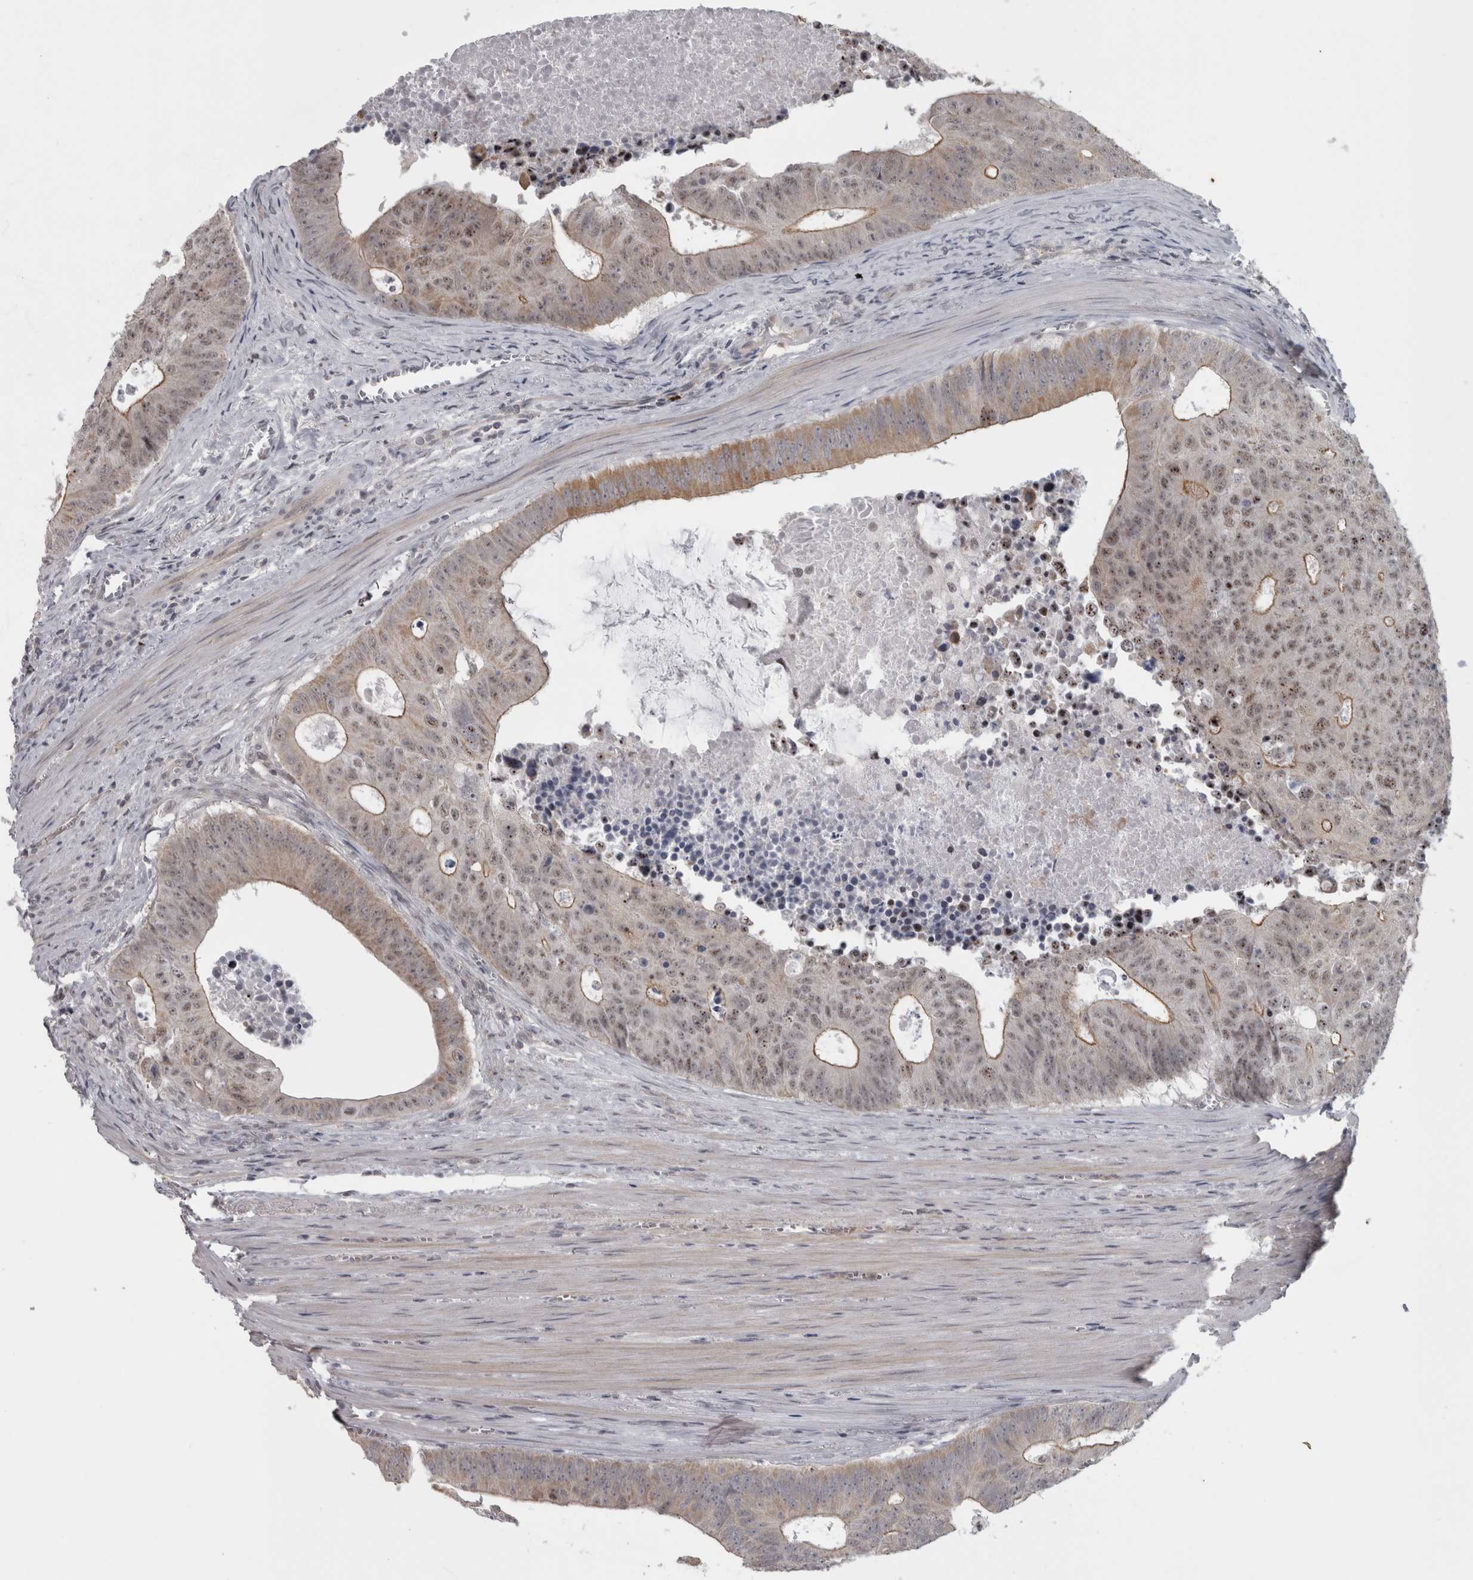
{"staining": {"intensity": "weak", "quantity": ">75%", "location": "cytoplasmic/membranous,nuclear"}, "tissue": "colorectal cancer", "cell_type": "Tumor cells", "image_type": "cancer", "snomed": [{"axis": "morphology", "description": "Adenocarcinoma, NOS"}, {"axis": "topography", "description": "Colon"}], "caption": "Brown immunohistochemical staining in human colorectal cancer demonstrates weak cytoplasmic/membranous and nuclear staining in approximately >75% of tumor cells.", "gene": "PPP1R12B", "patient": {"sex": "male", "age": 87}}